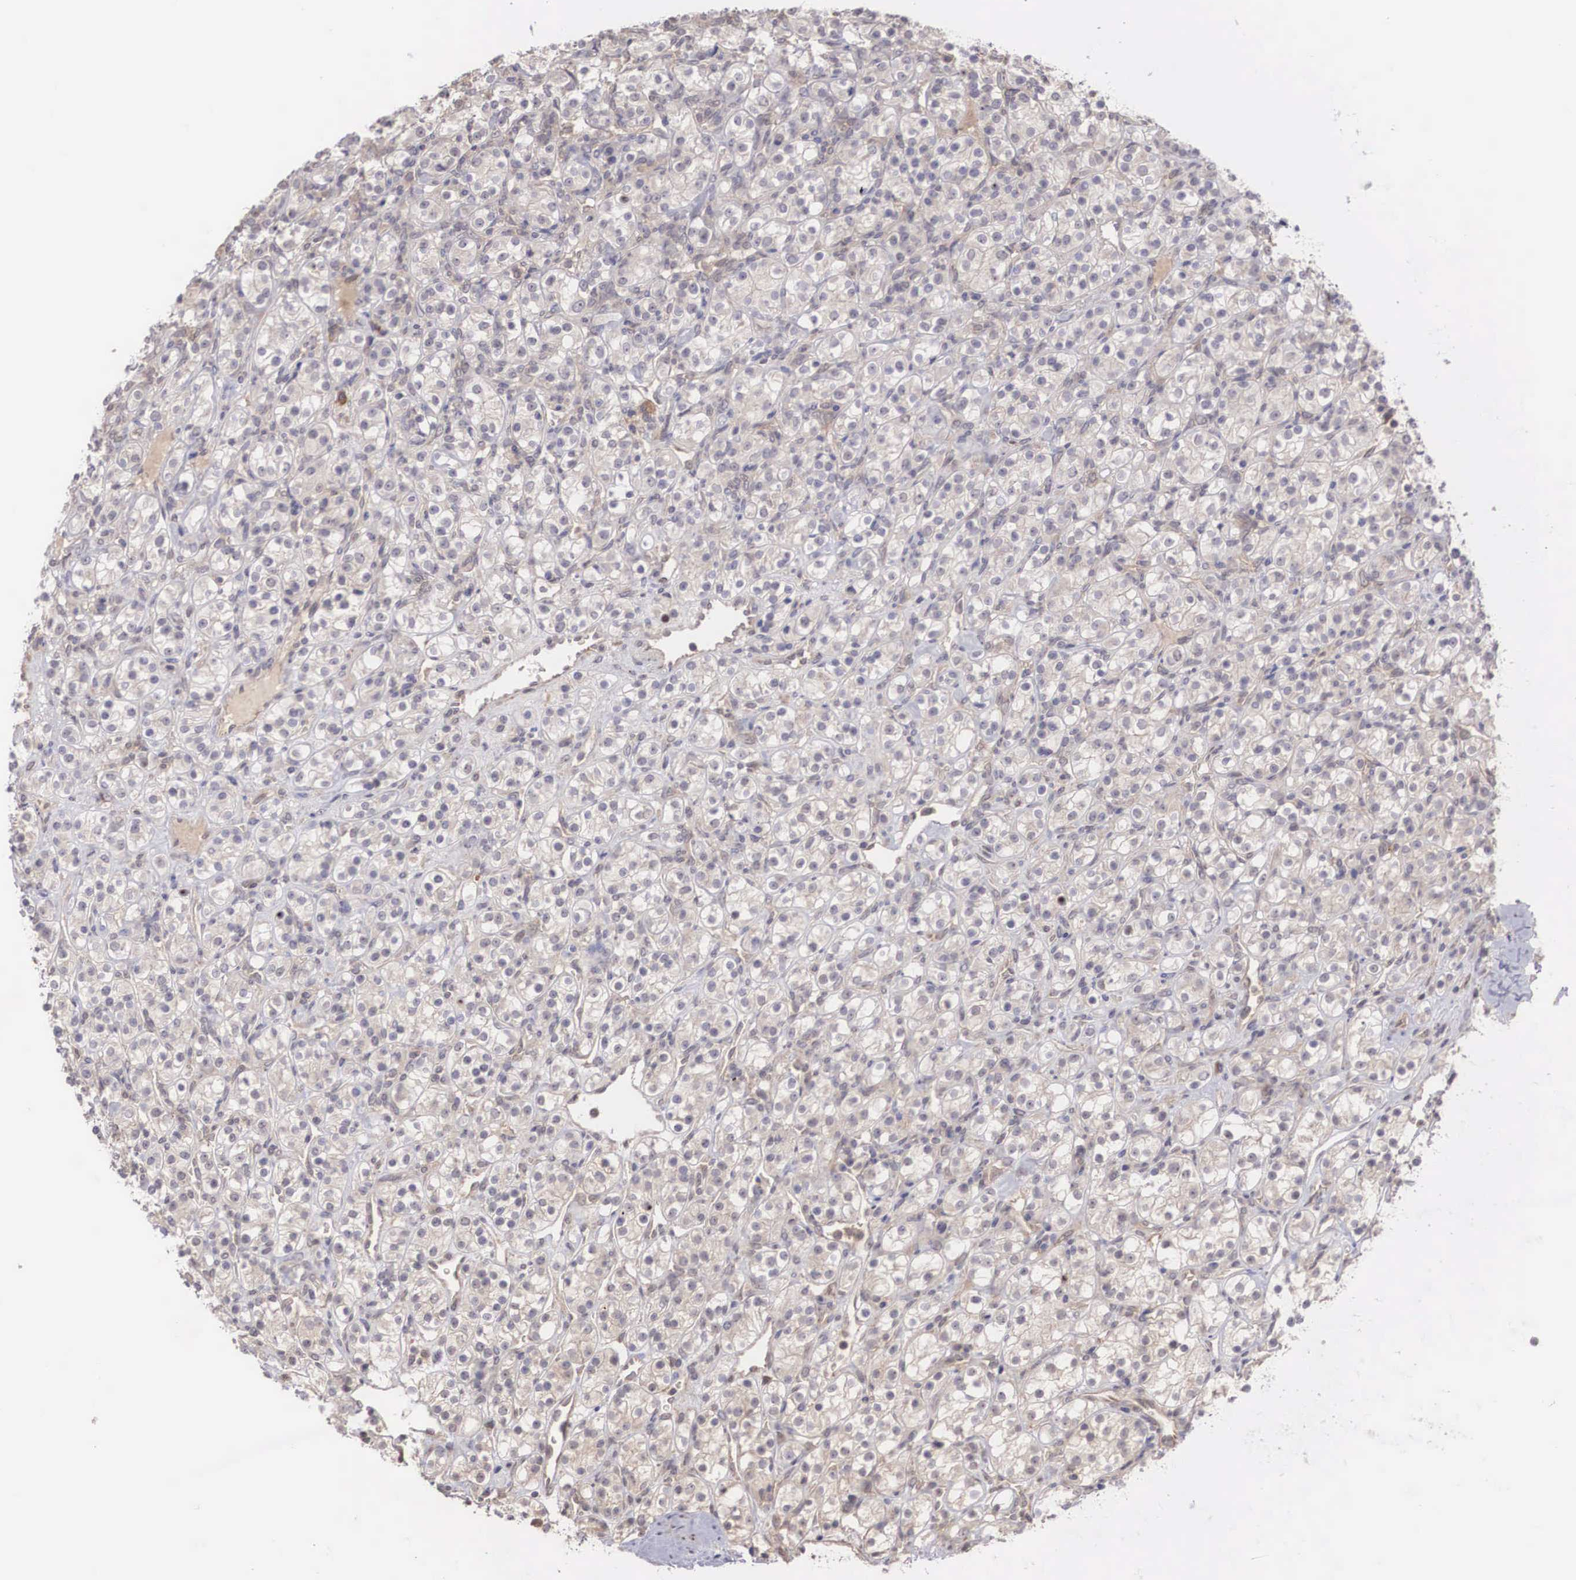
{"staining": {"intensity": "weak", "quantity": "25%-75%", "location": "cytoplasmic/membranous"}, "tissue": "renal cancer", "cell_type": "Tumor cells", "image_type": "cancer", "snomed": [{"axis": "morphology", "description": "Adenocarcinoma, NOS"}, {"axis": "topography", "description": "Kidney"}], "caption": "The immunohistochemical stain labels weak cytoplasmic/membranous positivity in tumor cells of renal cancer tissue.", "gene": "DNAJB7", "patient": {"sex": "male", "age": 77}}